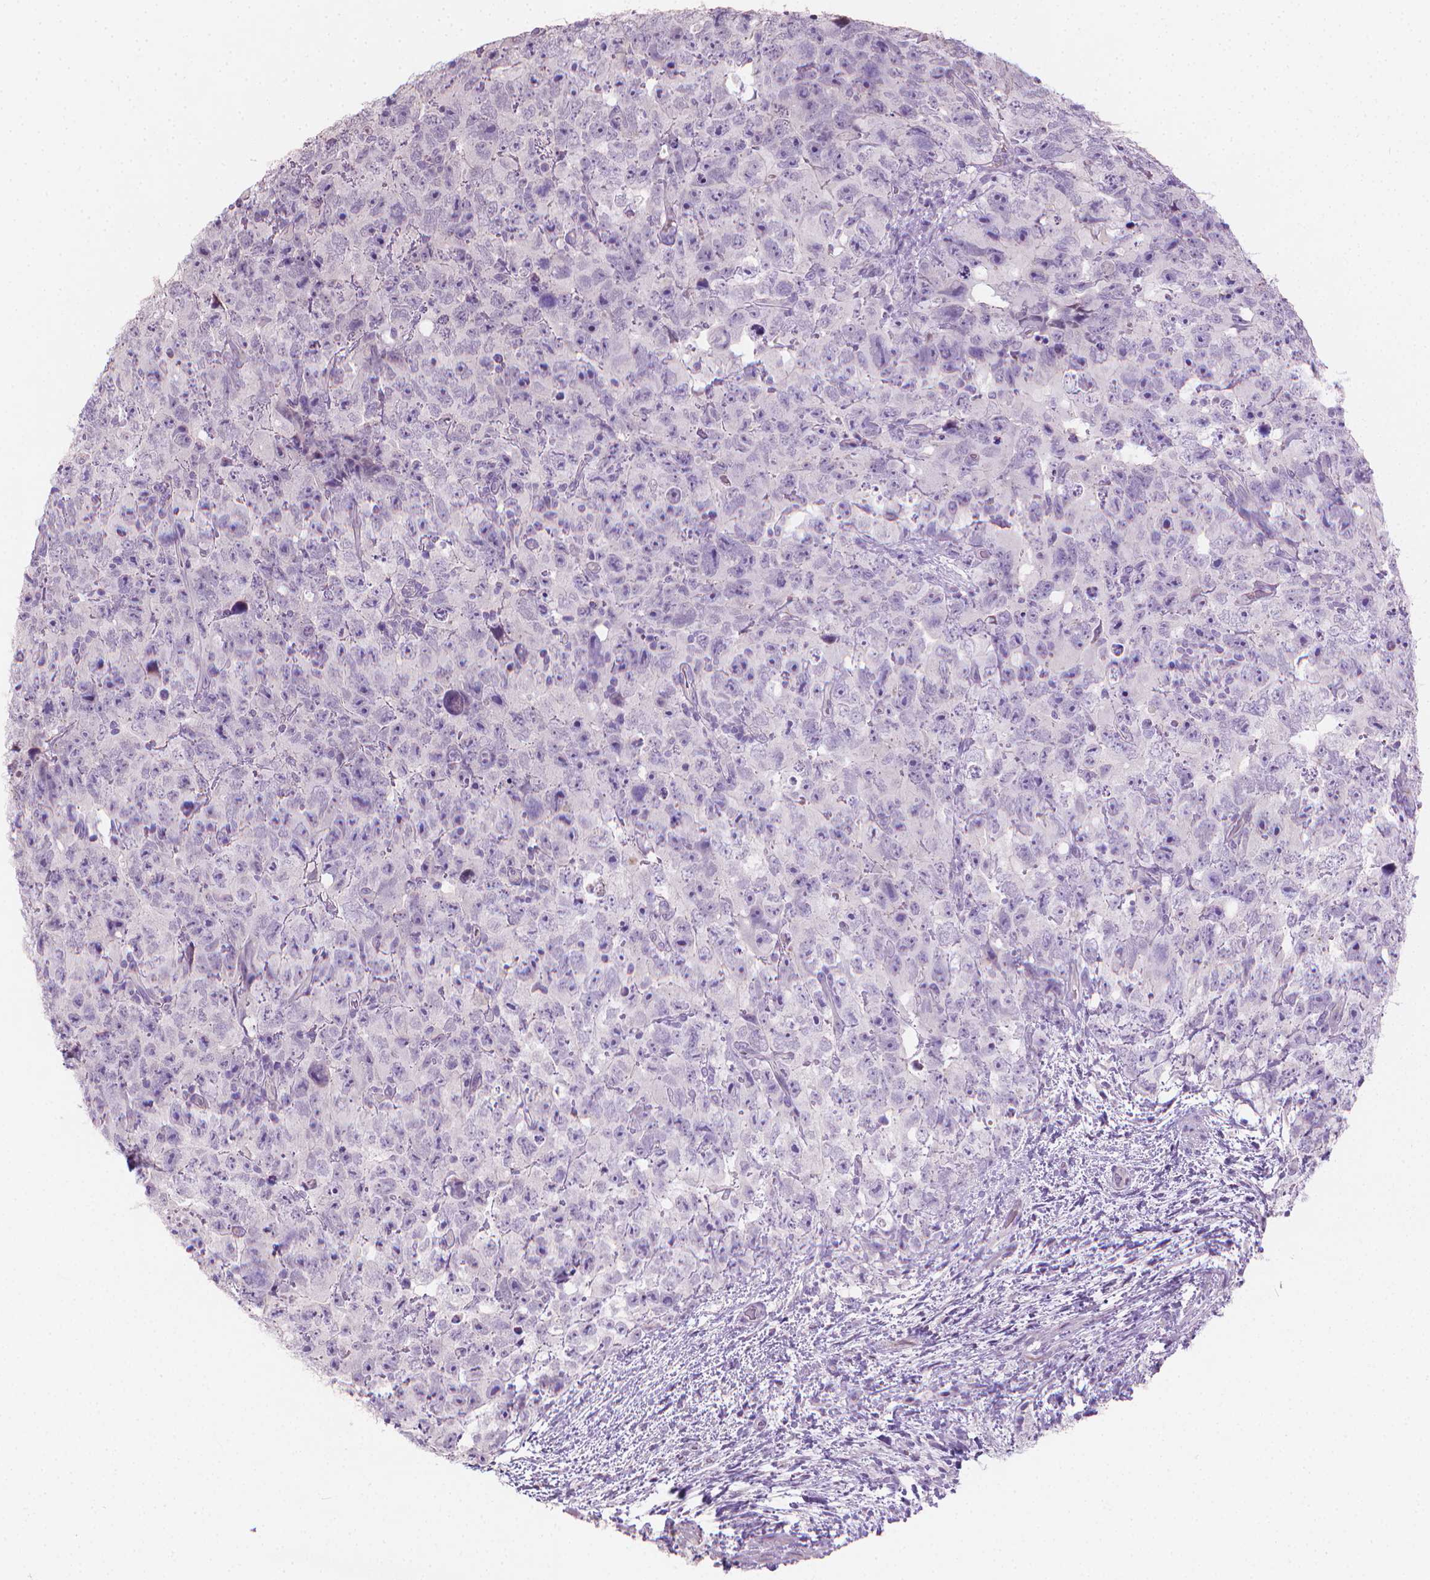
{"staining": {"intensity": "negative", "quantity": "none", "location": "none"}, "tissue": "testis cancer", "cell_type": "Tumor cells", "image_type": "cancer", "snomed": [{"axis": "morphology", "description": "Carcinoma, Embryonal, NOS"}, {"axis": "topography", "description": "Testis"}], "caption": "Embryonal carcinoma (testis) was stained to show a protein in brown. There is no significant expression in tumor cells. Nuclei are stained in blue.", "gene": "CLXN", "patient": {"sex": "male", "age": 24}}